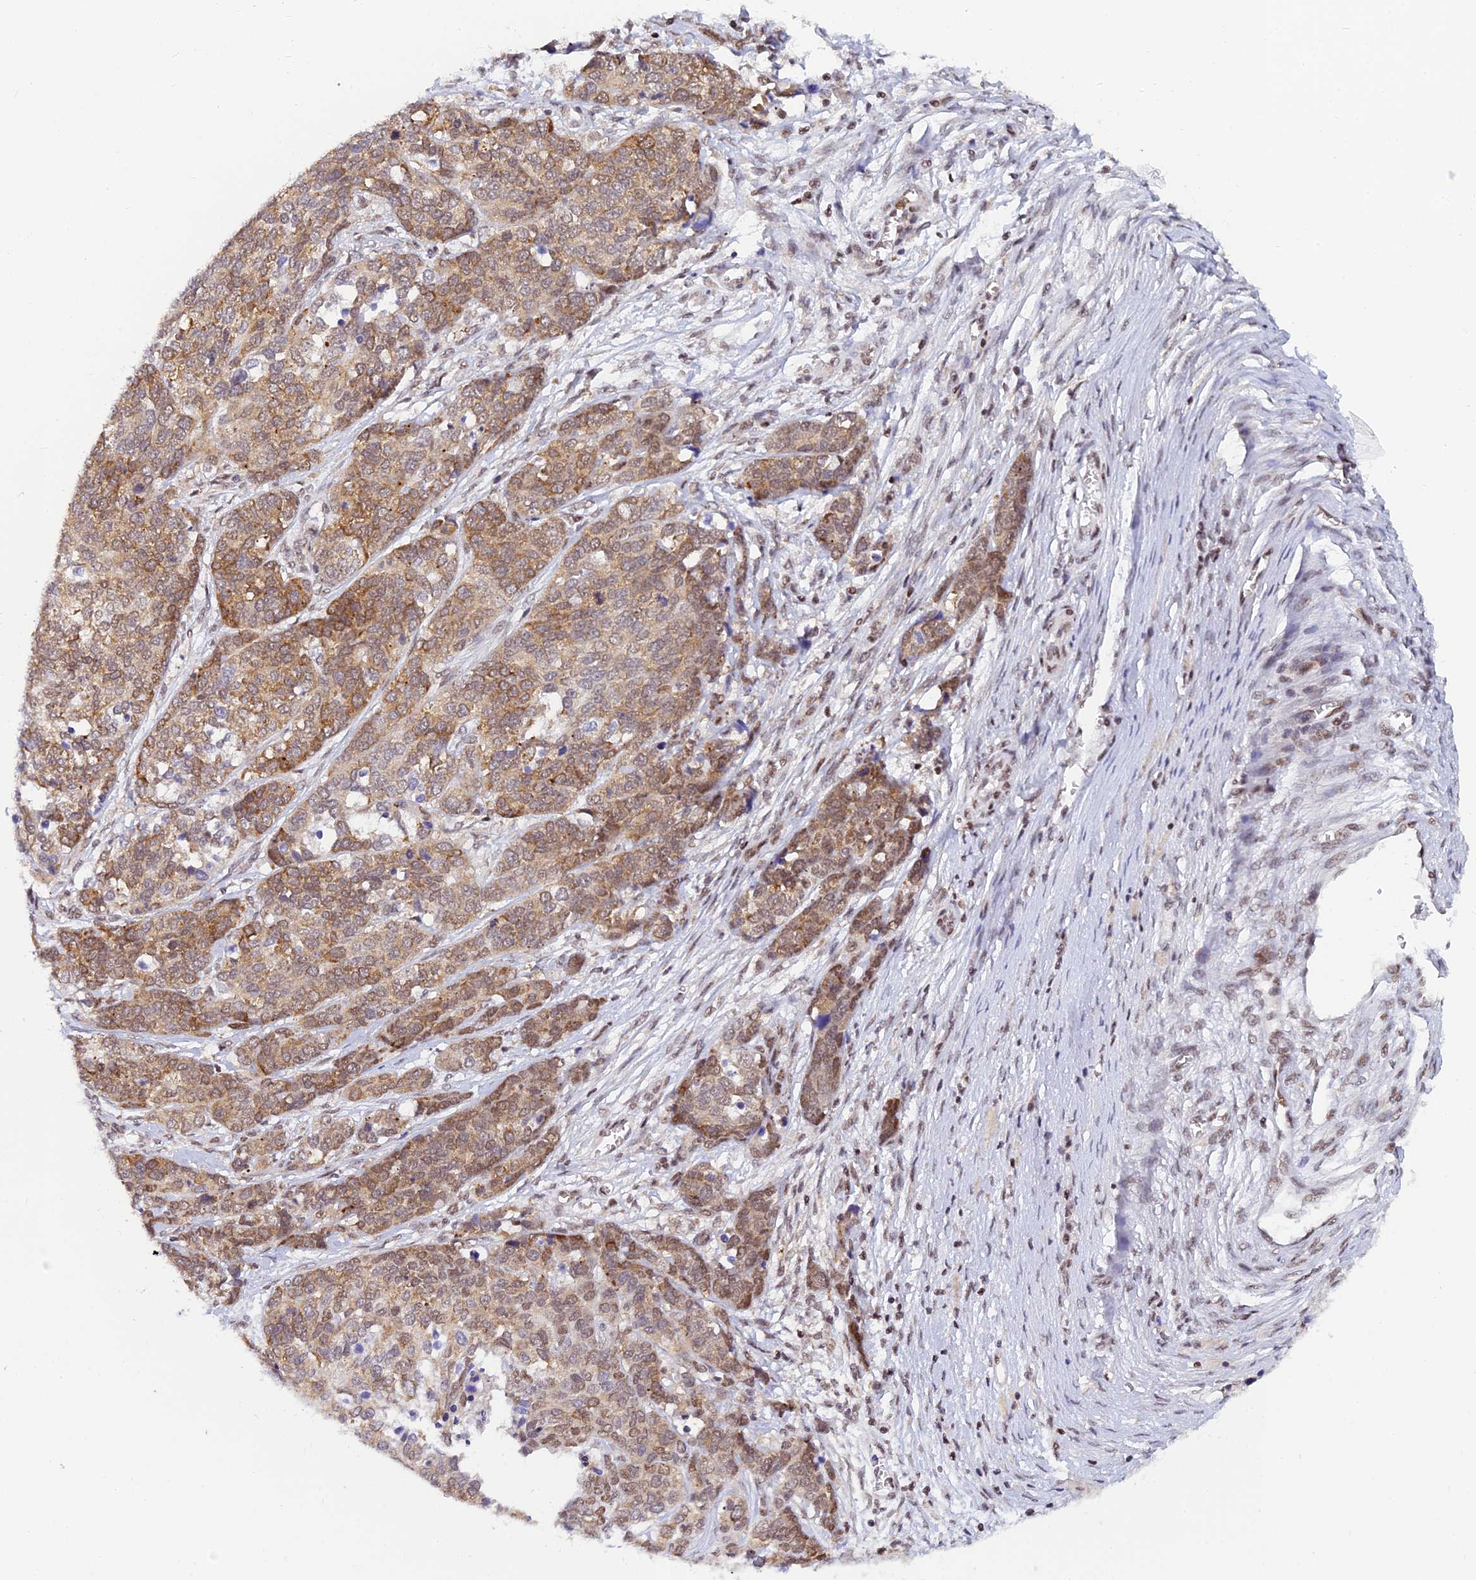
{"staining": {"intensity": "moderate", "quantity": ">75%", "location": "cytoplasmic/membranous,nuclear"}, "tissue": "ovarian cancer", "cell_type": "Tumor cells", "image_type": "cancer", "snomed": [{"axis": "morphology", "description": "Cystadenocarcinoma, serous, NOS"}, {"axis": "topography", "description": "Ovary"}], "caption": "Immunohistochemical staining of ovarian serous cystadenocarcinoma reveals medium levels of moderate cytoplasmic/membranous and nuclear protein positivity in approximately >75% of tumor cells. (DAB (3,3'-diaminobenzidine) = brown stain, brightfield microscopy at high magnification).", "gene": "USP22", "patient": {"sex": "female", "age": 44}}